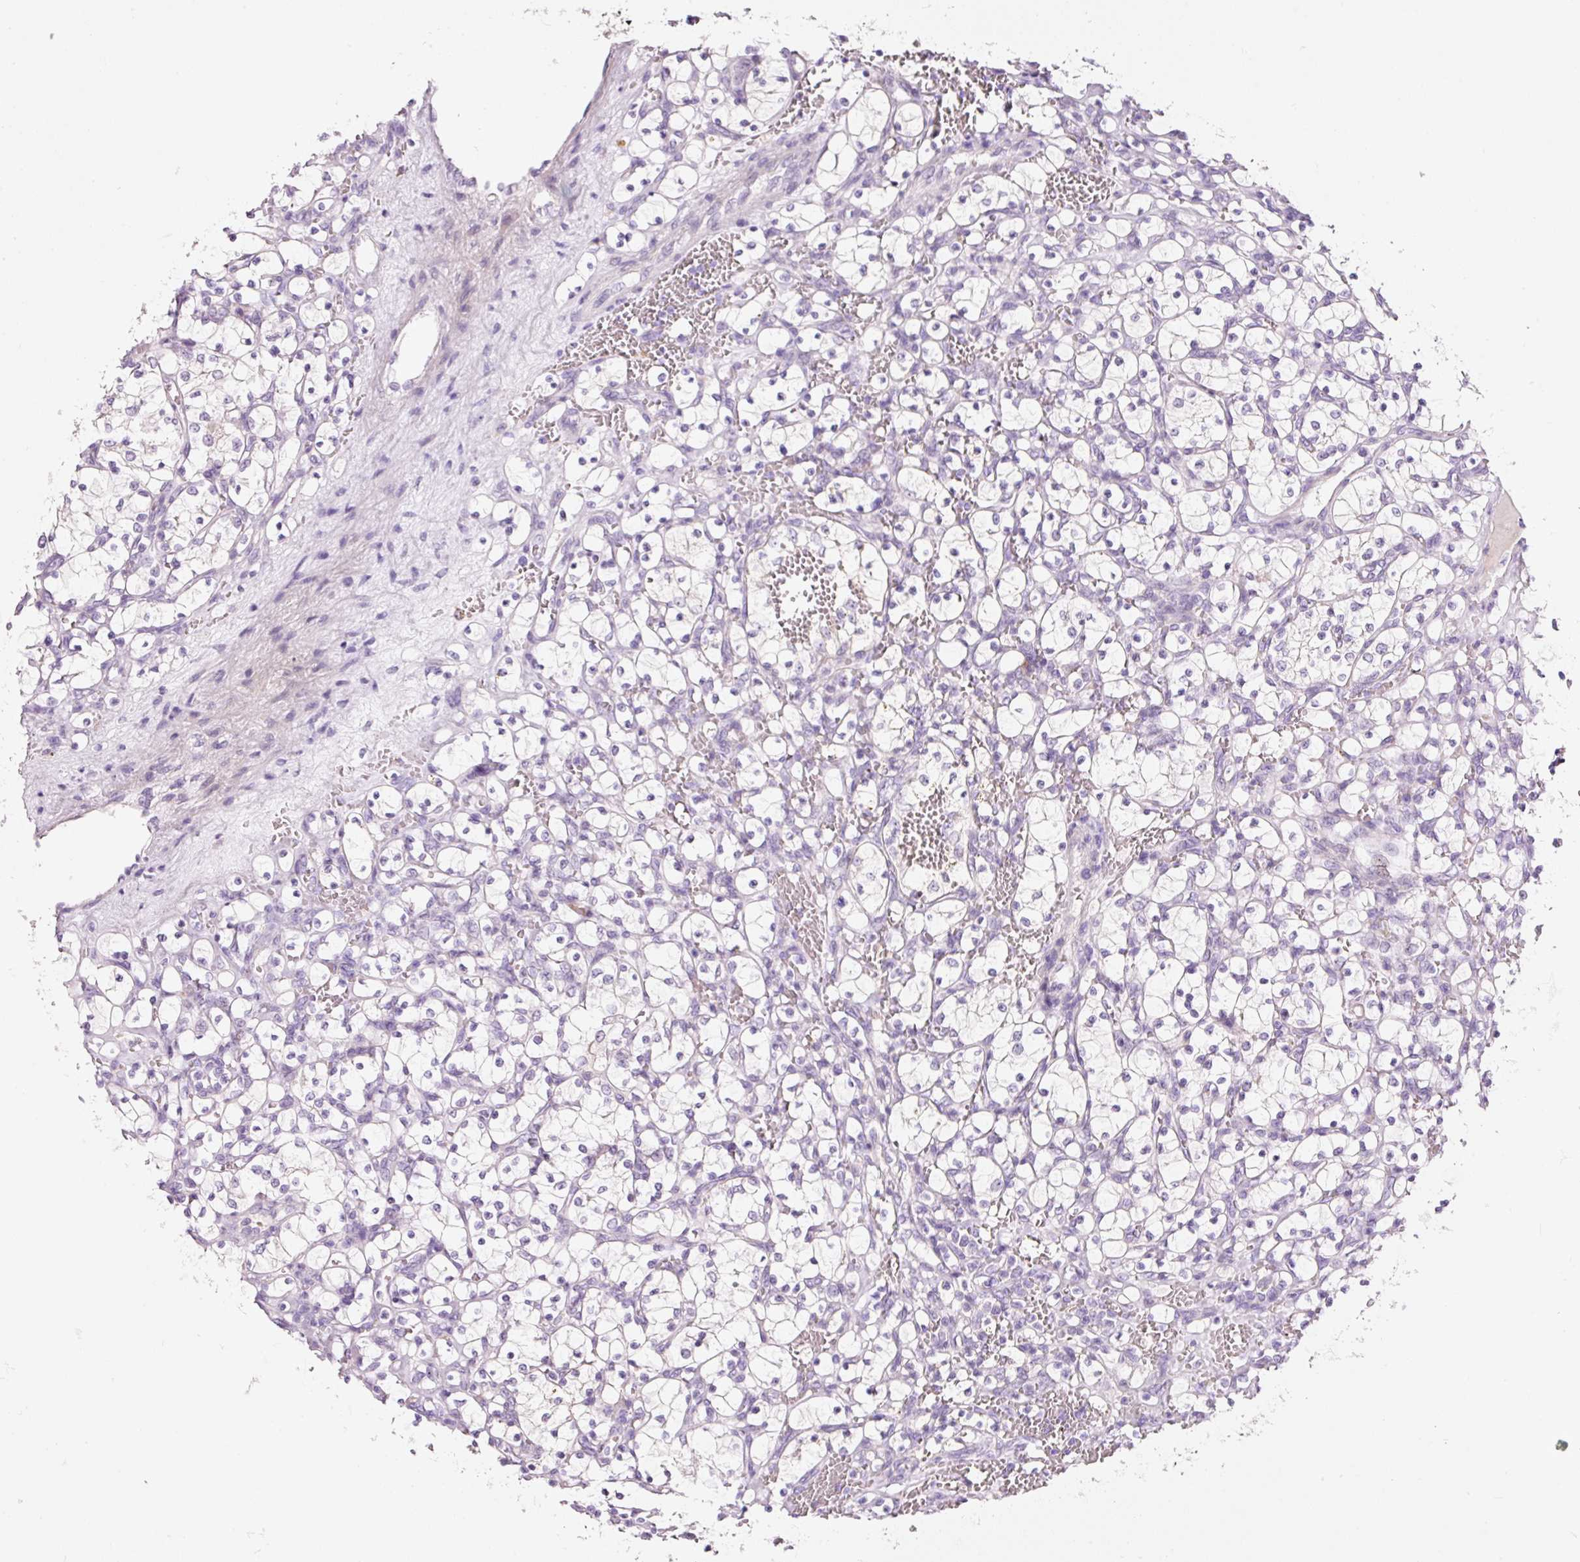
{"staining": {"intensity": "negative", "quantity": "none", "location": "none"}, "tissue": "renal cancer", "cell_type": "Tumor cells", "image_type": "cancer", "snomed": [{"axis": "morphology", "description": "Adenocarcinoma, NOS"}, {"axis": "topography", "description": "Kidney"}], "caption": "IHC photomicrograph of human renal cancer stained for a protein (brown), which reveals no positivity in tumor cells.", "gene": "TENT5C", "patient": {"sex": "female", "age": 69}}